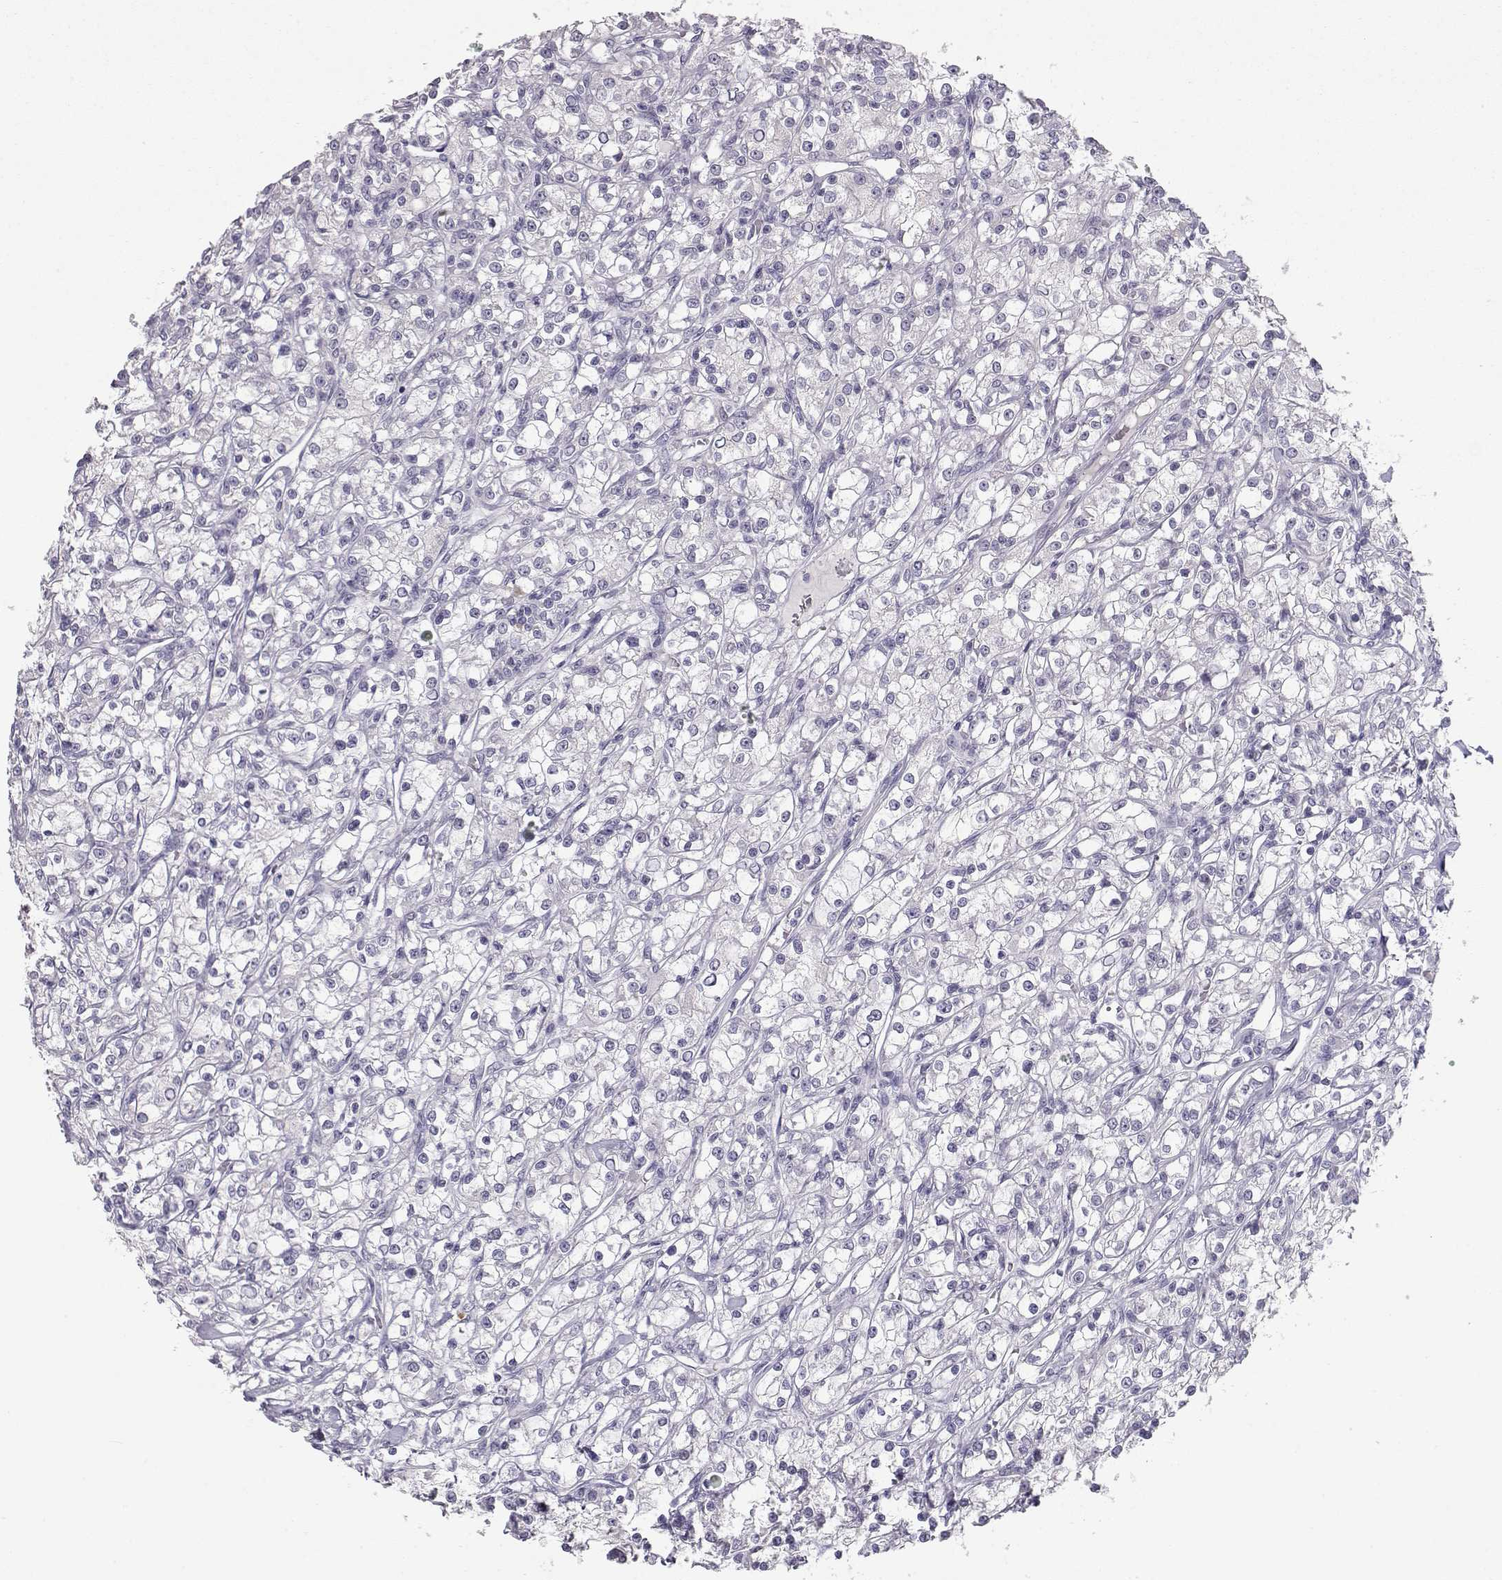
{"staining": {"intensity": "negative", "quantity": "none", "location": "none"}, "tissue": "renal cancer", "cell_type": "Tumor cells", "image_type": "cancer", "snomed": [{"axis": "morphology", "description": "Adenocarcinoma, NOS"}, {"axis": "topography", "description": "Kidney"}], "caption": "Immunohistochemical staining of human renal cancer exhibits no significant staining in tumor cells.", "gene": "LAMB3", "patient": {"sex": "female", "age": 59}}